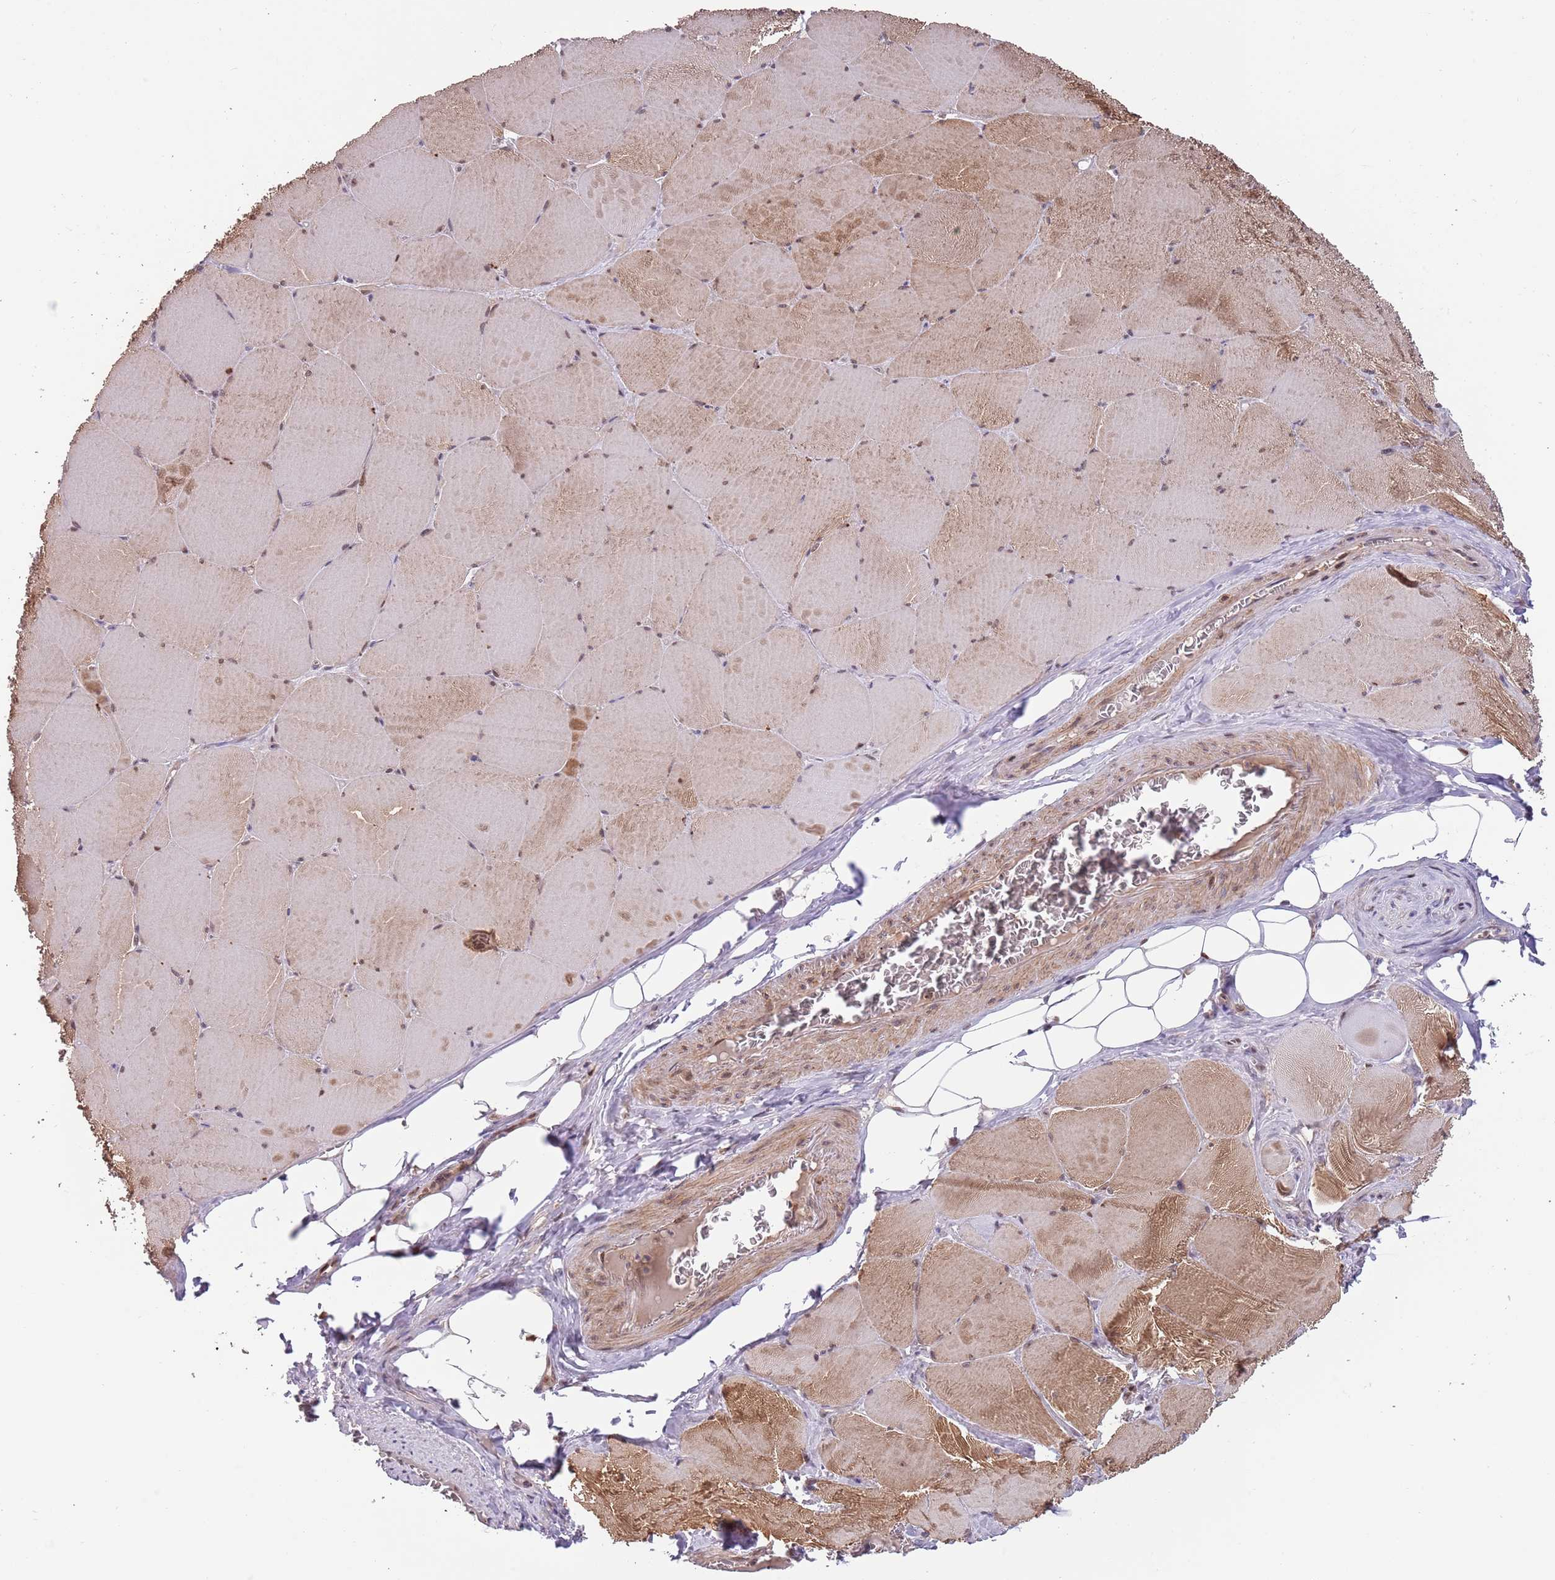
{"staining": {"intensity": "moderate", "quantity": "25%-75%", "location": "cytoplasmic/membranous,nuclear"}, "tissue": "skeletal muscle", "cell_type": "Myocytes", "image_type": "normal", "snomed": [{"axis": "morphology", "description": "Normal tissue, NOS"}, {"axis": "topography", "description": "Skeletal muscle"}, {"axis": "topography", "description": "Head-Neck"}], "caption": "Human skeletal muscle stained for a protein (brown) reveals moderate cytoplasmic/membranous,nuclear positive staining in approximately 25%-75% of myocytes.", "gene": "RMND5B", "patient": {"sex": "male", "age": 66}}